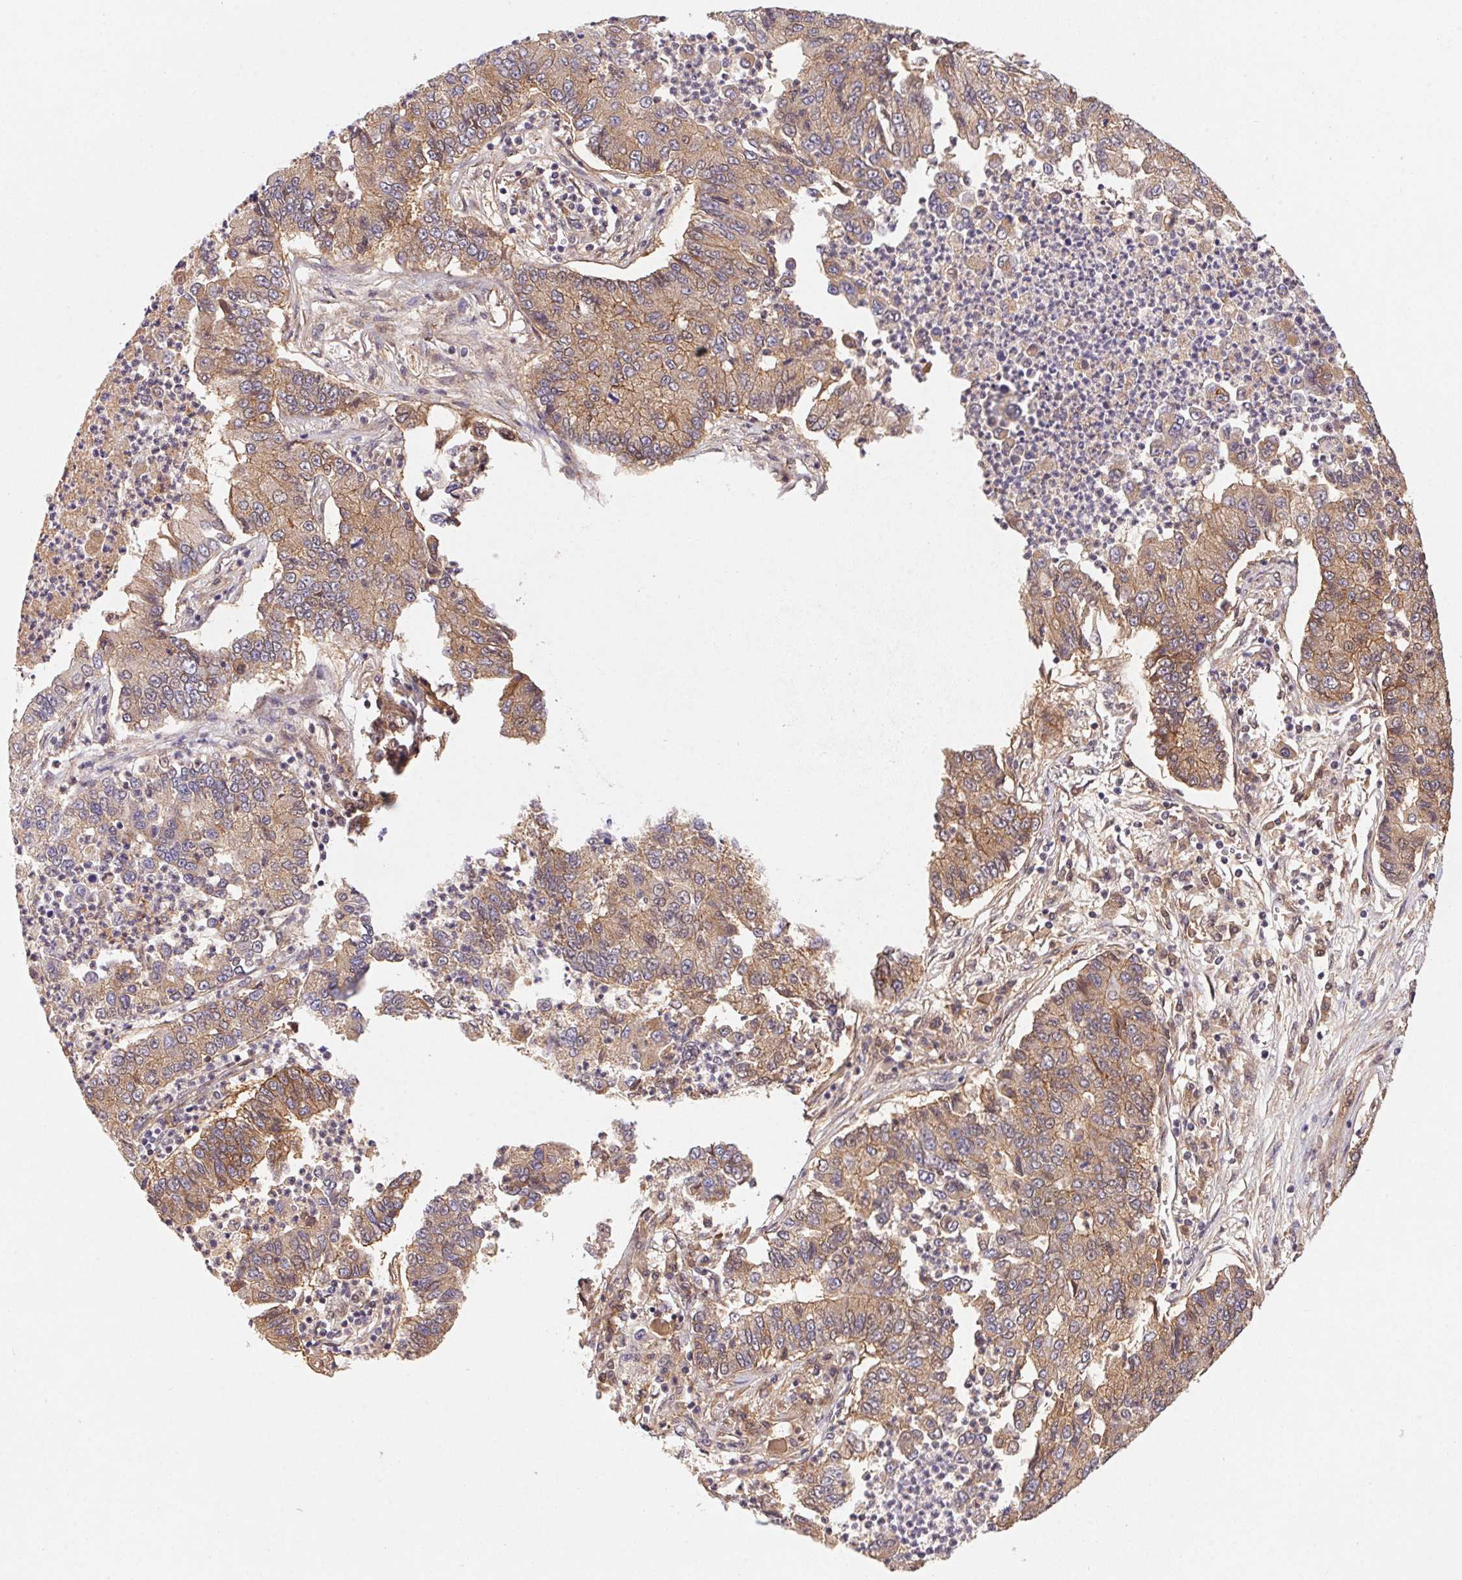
{"staining": {"intensity": "weak", "quantity": ">75%", "location": "cytoplasmic/membranous"}, "tissue": "lung cancer", "cell_type": "Tumor cells", "image_type": "cancer", "snomed": [{"axis": "morphology", "description": "Adenocarcinoma, NOS"}, {"axis": "topography", "description": "Lung"}], "caption": "IHC micrograph of lung cancer stained for a protein (brown), which exhibits low levels of weak cytoplasmic/membranous expression in approximately >75% of tumor cells.", "gene": "SLC52A2", "patient": {"sex": "female", "age": 57}}